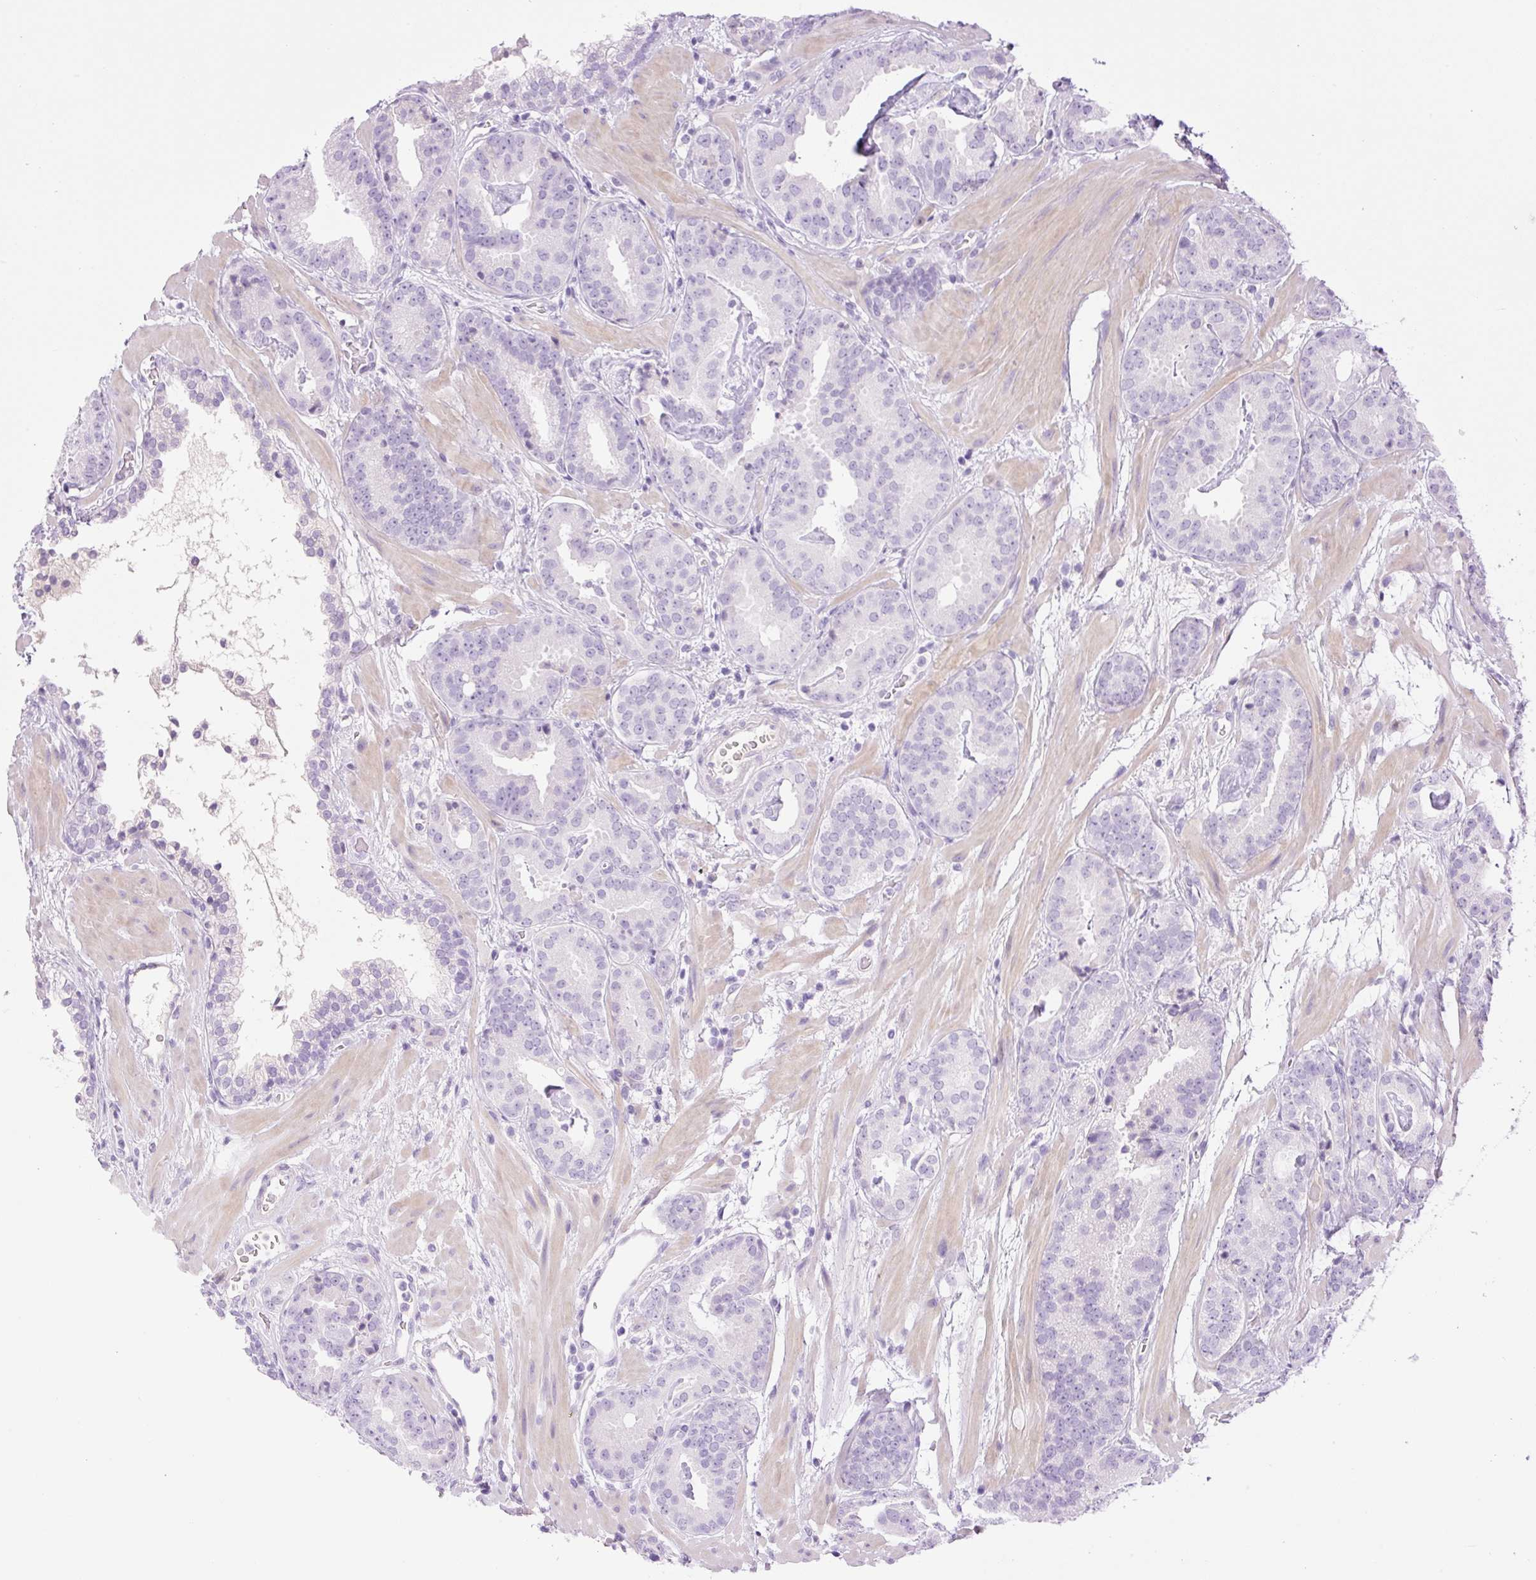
{"staining": {"intensity": "negative", "quantity": "none", "location": "none"}, "tissue": "prostate cancer", "cell_type": "Tumor cells", "image_type": "cancer", "snomed": [{"axis": "morphology", "description": "Adenocarcinoma, Low grade"}, {"axis": "topography", "description": "Prostate"}], "caption": "This is an immunohistochemistry (IHC) micrograph of prostate cancer. There is no staining in tumor cells.", "gene": "PALM3", "patient": {"sex": "male", "age": 62}}